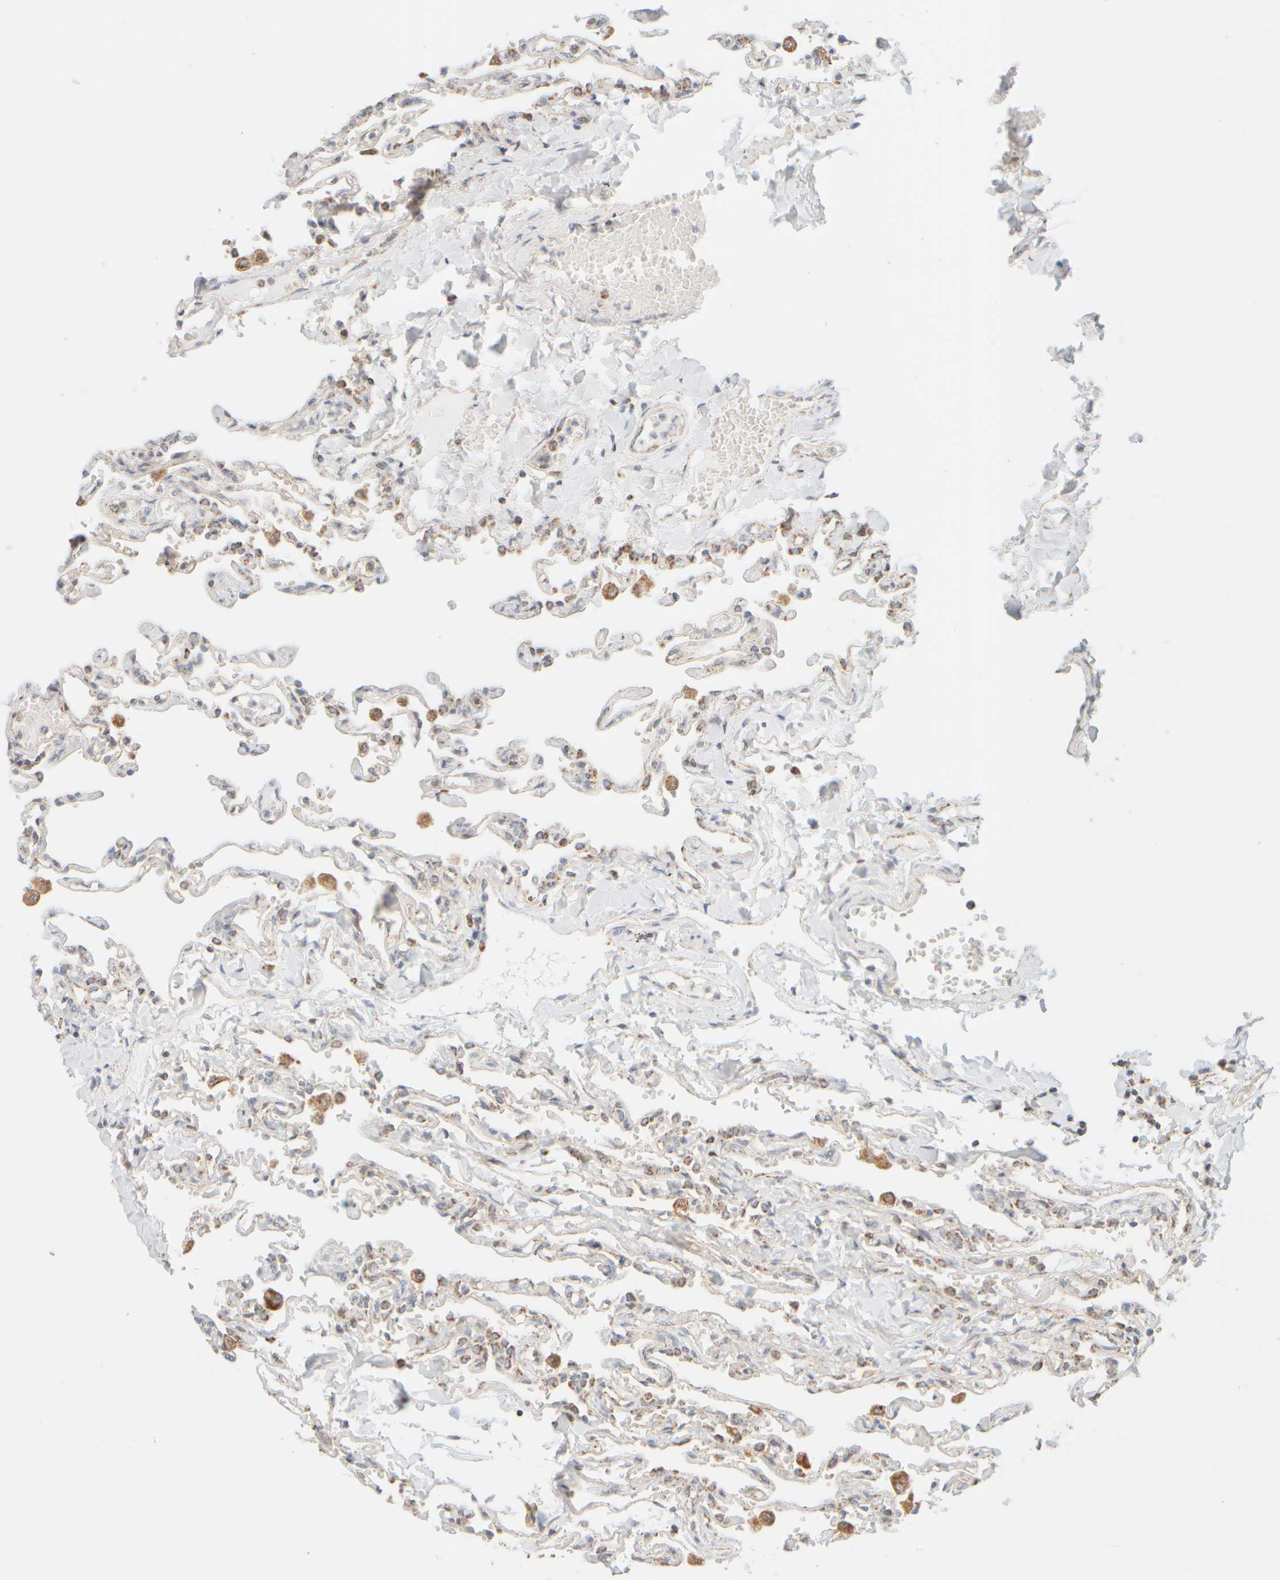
{"staining": {"intensity": "moderate", "quantity": "25%-75%", "location": "cytoplasmic/membranous"}, "tissue": "lung", "cell_type": "Alveolar cells", "image_type": "normal", "snomed": [{"axis": "morphology", "description": "Normal tissue, NOS"}, {"axis": "topography", "description": "Lung"}], "caption": "Alveolar cells reveal medium levels of moderate cytoplasmic/membranous staining in about 25%-75% of cells in unremarkable lung. (DAB IHC with brightfield microscopy, high magnification).", "gene": "APBB2", "patient": {"sex": "male", "age": 21}}